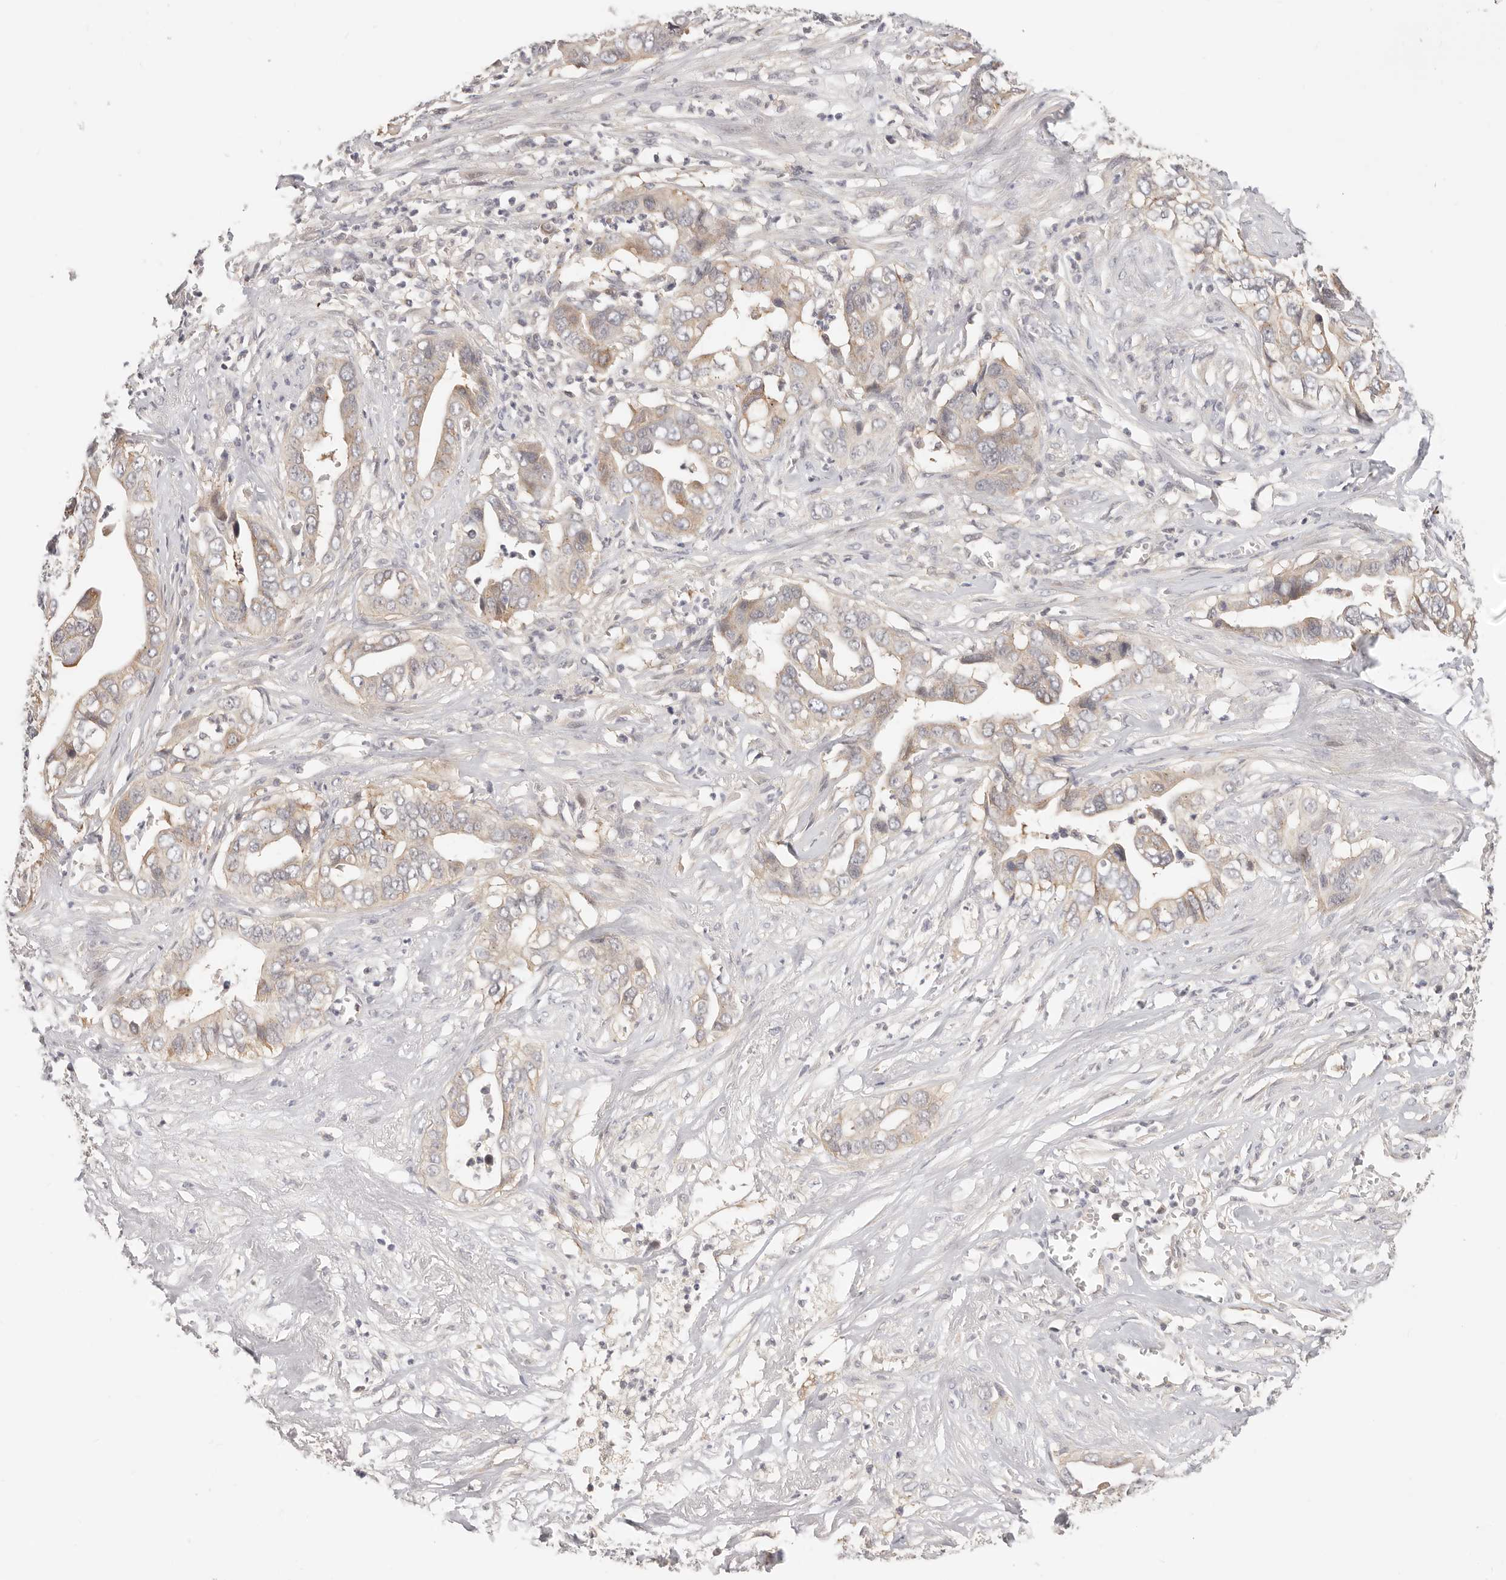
{"staining": {"intensity": "weak", "quantity": "25%-75%", "location": "cytoplasmic/membranous"}, "tissue": "liver cancer", "cell_type": "Tumor cells", "image_type": "cancer", "snomed": [{"axis": "morphology", "description": "Cholangiocarcinoma"}, {"axis": "topography", "description": "Liver"}], "caption": "The histopathology image displays a brown stain indicating the presence of a protein in the cytoplasmic/membranous of tumor cells in liver cancer (cholangiocarcinoma). Using DAB (brown) and hematoxylin (blue) stains, captured at high magnification using brightfield microscopy.", "gene": "DTNBP1", "patient": {"sex": "female", "age": 79}}